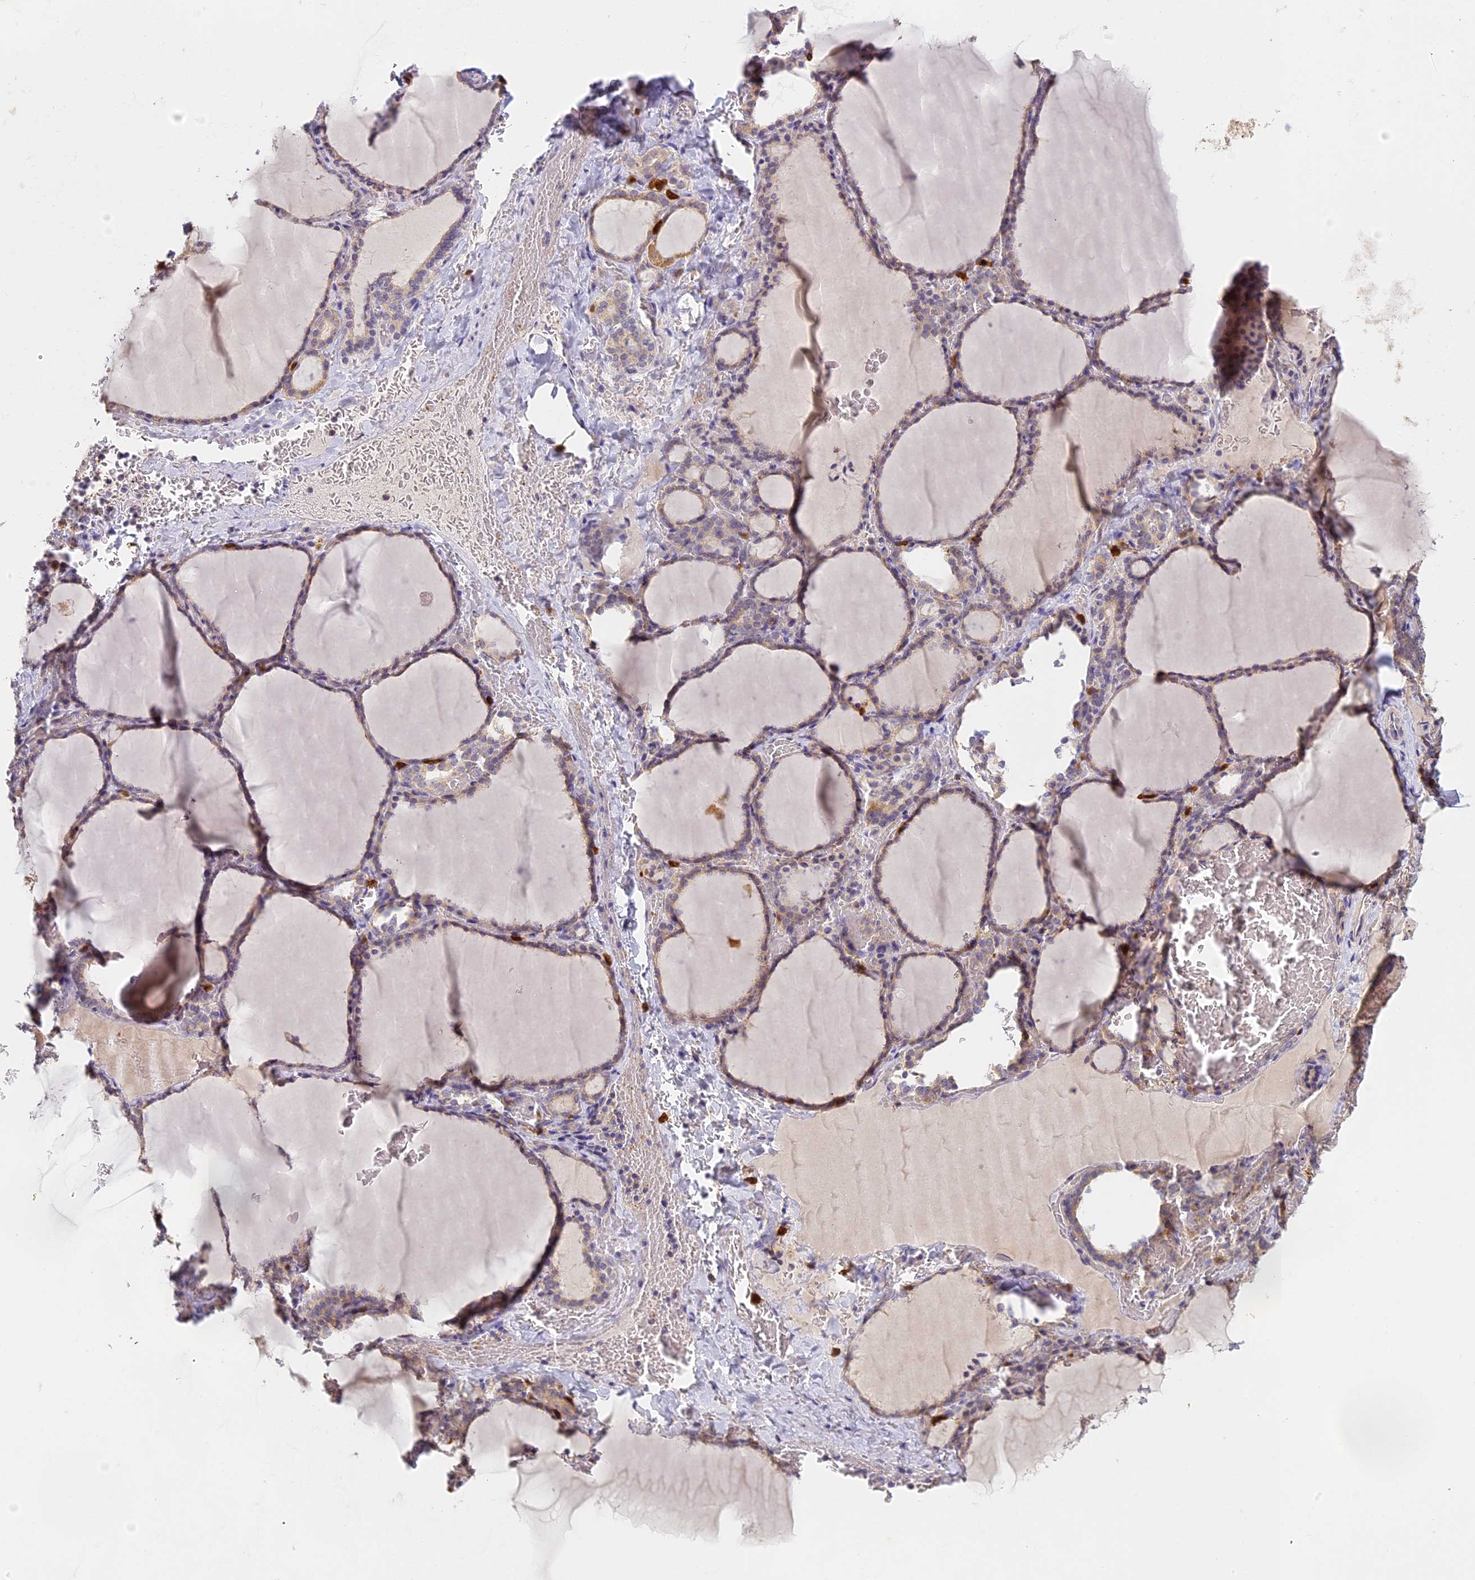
{"staining": {"intensity": "weak", "quantity": "25%-75%", "location": "cytoplasmic/membranous"}, "tissue": "thyroid gland", "cell_type": "Glandular cells", "image_type": "normal", "snomed": [{"axis": "morphology", "description": "Normal tissue, NOS"}, {"axis": "topography", "description": "Thyroid gland"}], "caption": "Protein staining of benign thyroid gland reveals weak cytoplasmic/membranous expression in approximately 25%-75% of glandular cells.", "gene": "NCF4", "patient": {"sex": "female", "age": 39}}